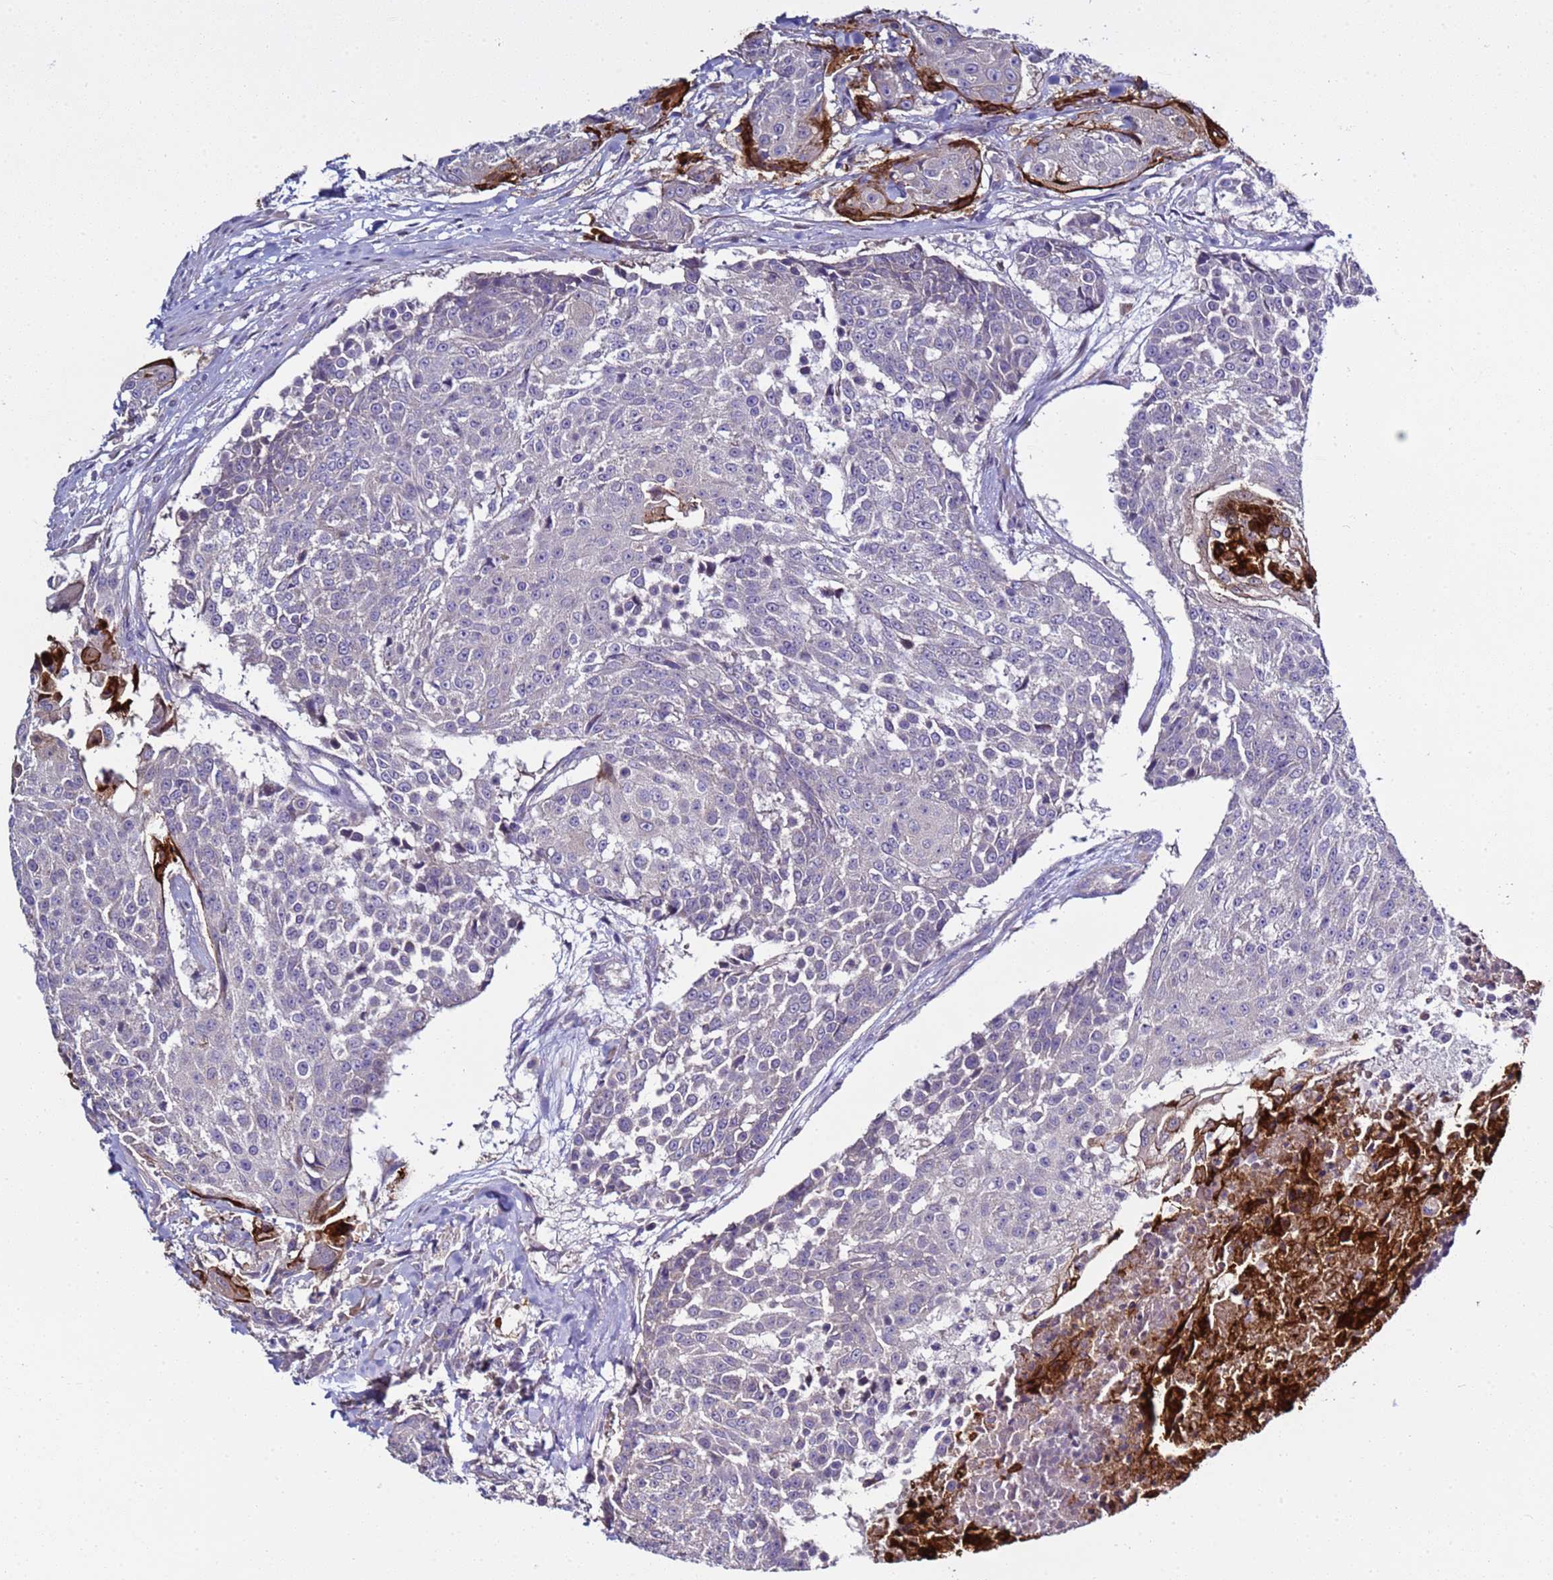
{"staining": {"intensity": "negative", "quantity": "none", "location": "none"}, "tissue": "urothelial cancer", "cell_type": "Tumor cells", "image_type": "cancer", "snomed": [{"axis": "morphology", "description": "Urothelial carcinoma, High grade"}, {"axis": "topography", "description": "Urinary bladder"}], "caption": "Histopathology image shows no significant protein staining in tumor cells of urothelial cancer.", "gene": "RABL2B", "patient": {"sex": "female", "age": 63}}